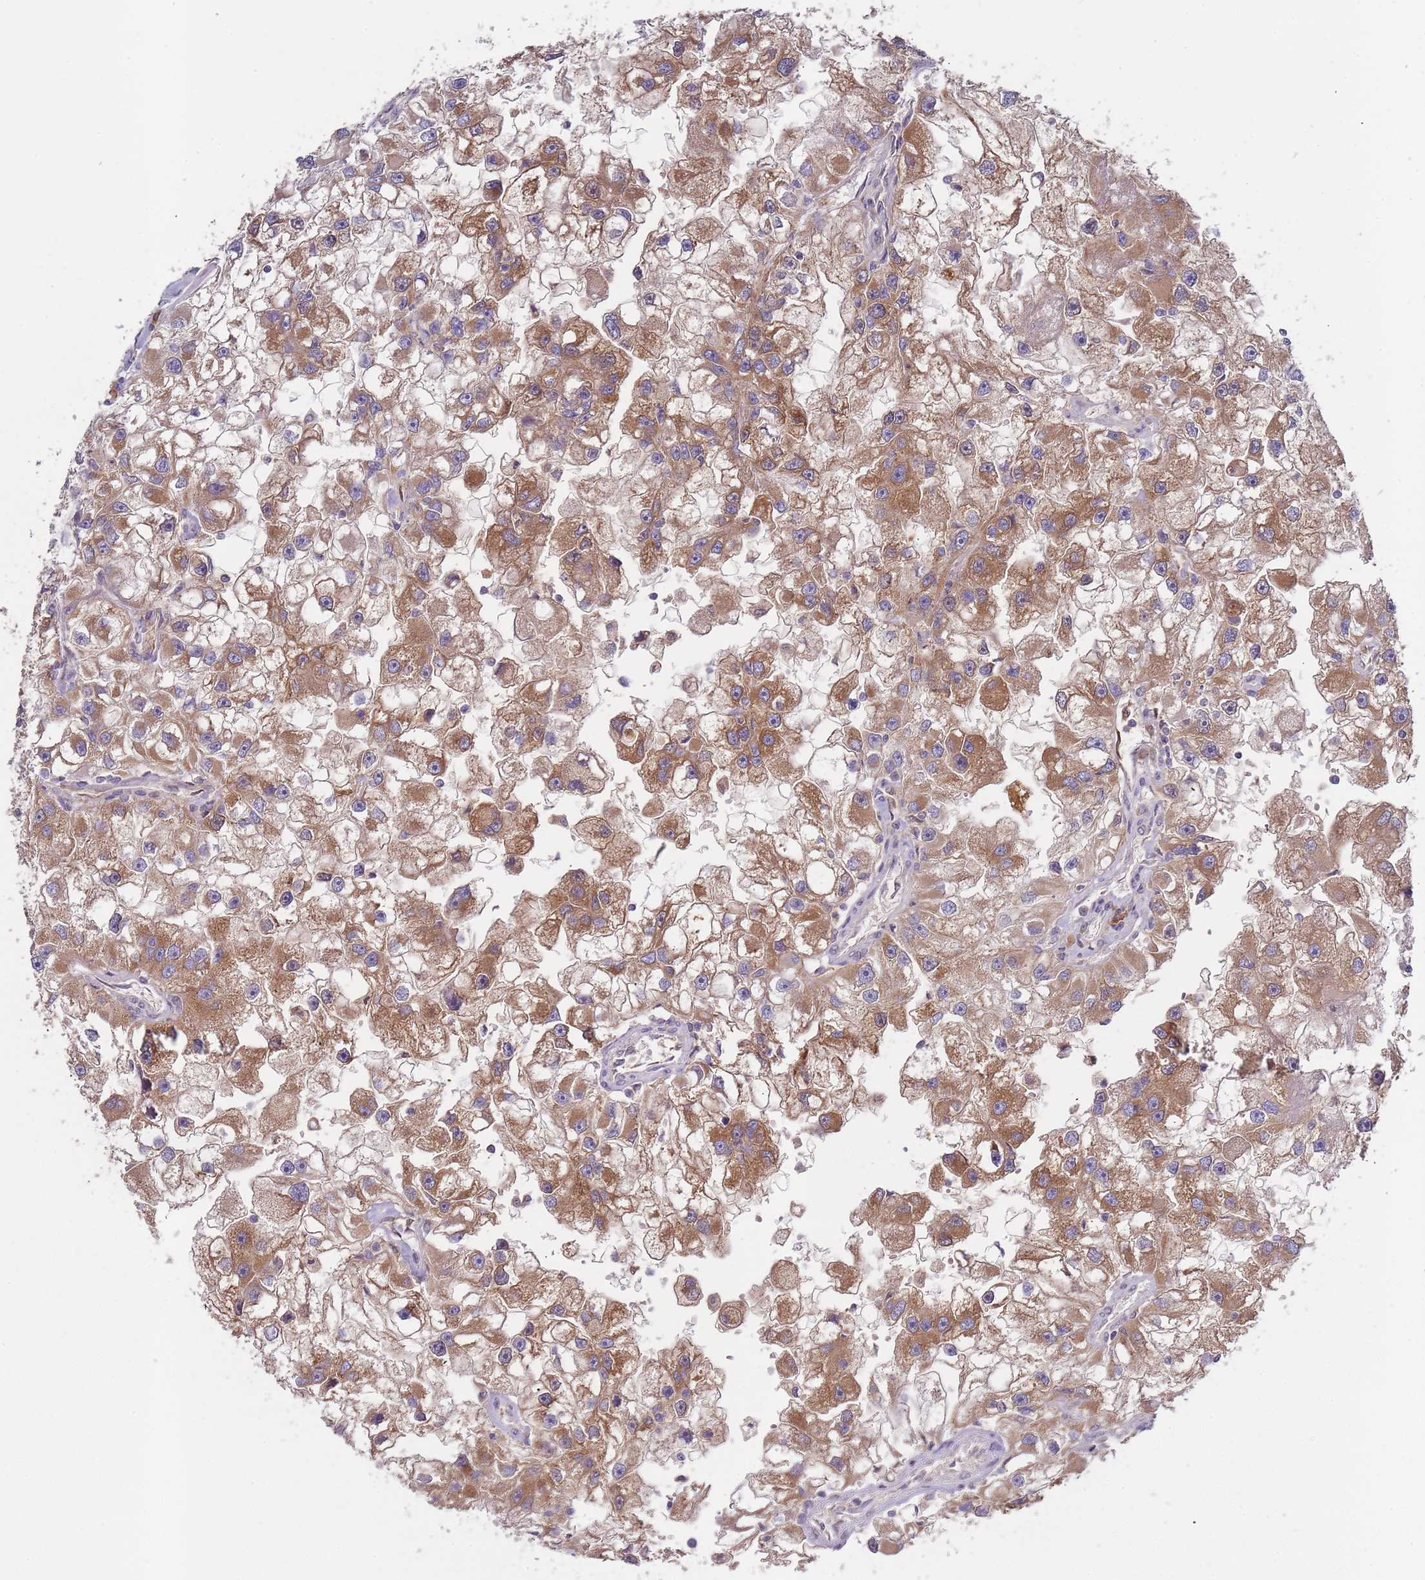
{"staining": {"intensity": "moderate", "quantity": ">75%", "location": "cytoplasmic/membranous"}, "tissue": "renal cancer", "cell_type": "Tumor cells", "image_type": "cancer", "snomed": [{"axis": "morphology", "description": "Adenocarcinoma, NOS"}, {"axis": "topography", "description": "Kidney"}], "caption": "Immunohistochemistry (IHC) of renal cancer shows medium levels of moderate cytoplasmic/membranous staining in about >75% of tumor cells.", "gene": "OR5A2", "patient": {"sex": "male", "age": 63}}